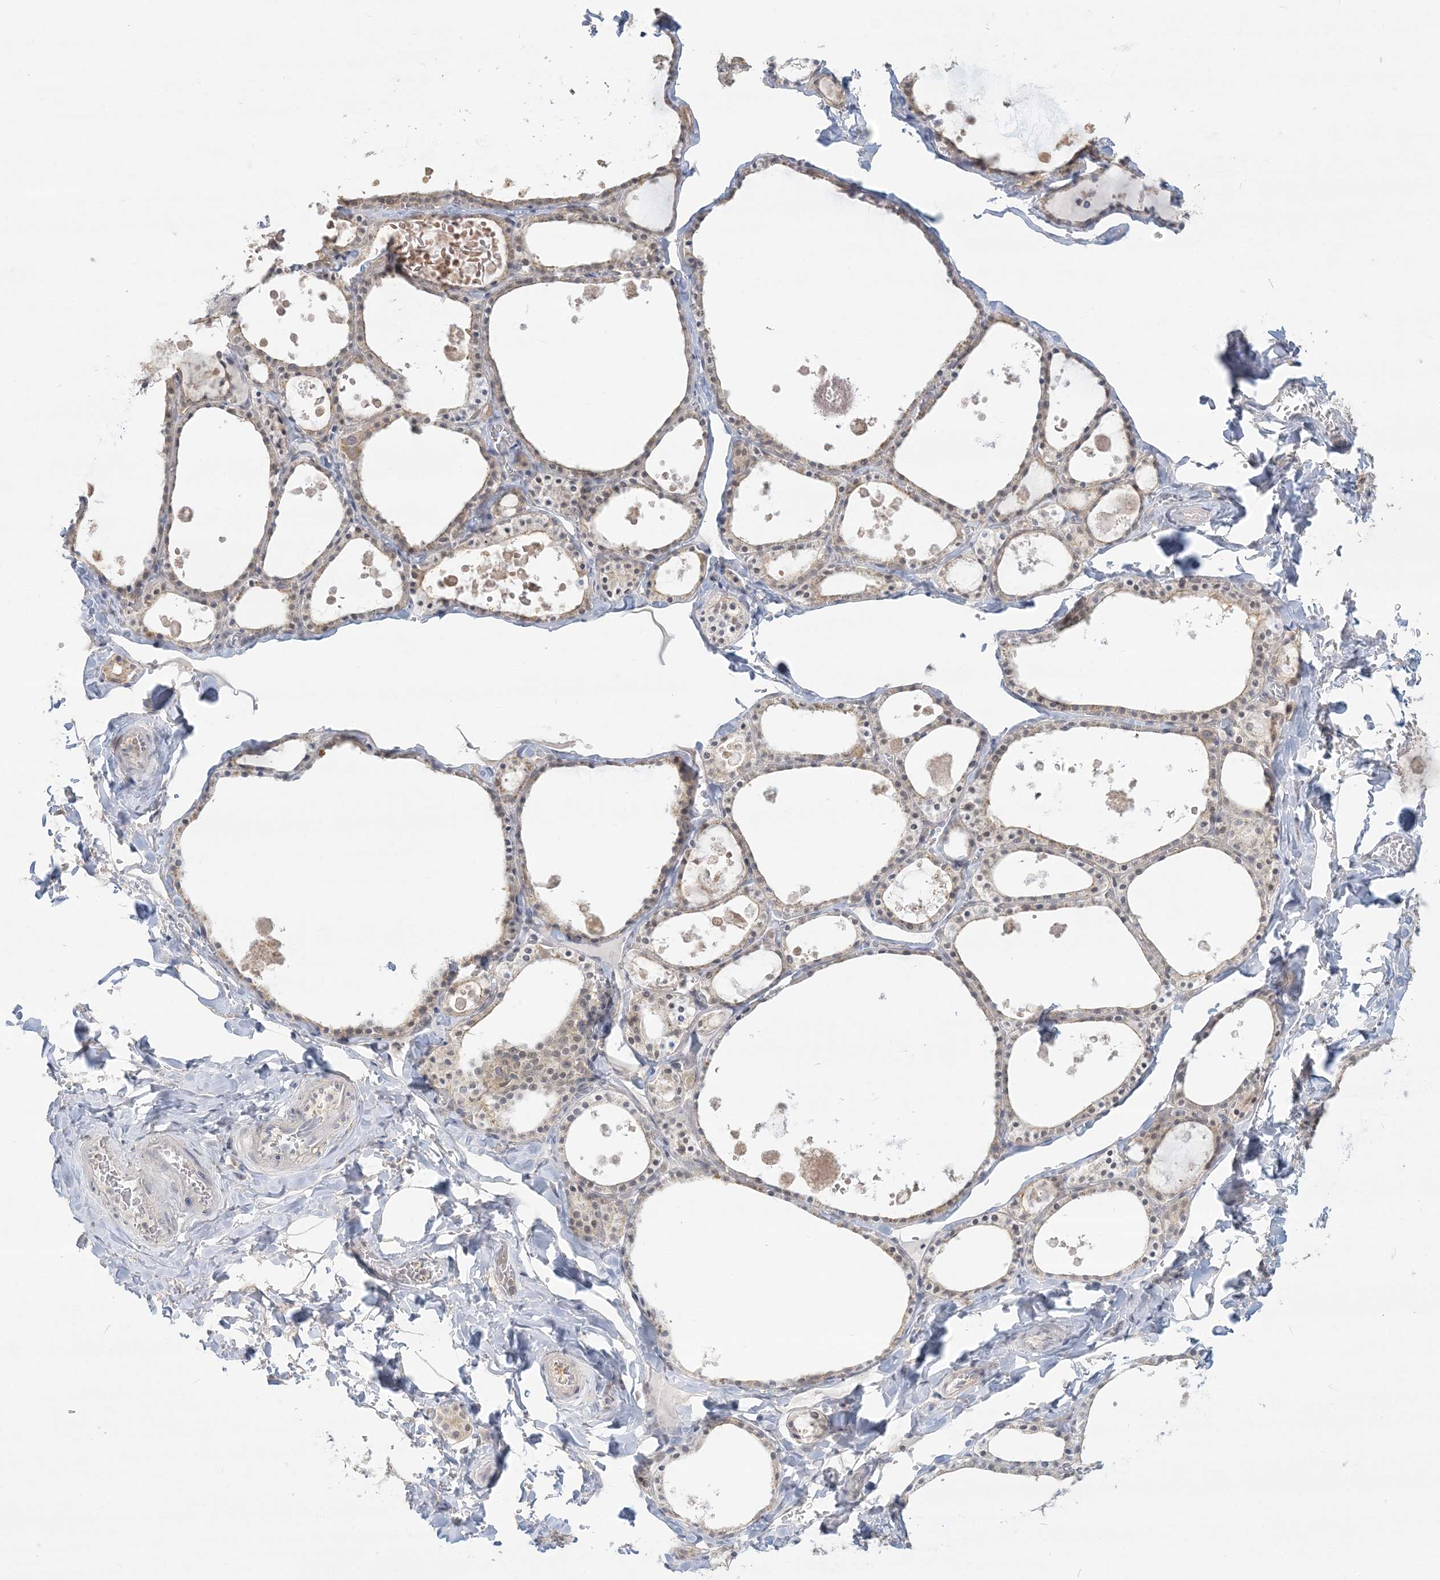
{"staining": {"intensity": "weak", "quantity": ">75%", "location": "cytoplasmic/membranous,nuclear"}, "tissue": "thyroid gland", "cell_type": "Glandular cells", "image_type": "normal", "snomed": [{"axis": "morphology", "description": "Normal tissue, NOS"}, {"axis": "topography", "description": "Thyroid gland"}], "caption": "Normal thyroid gland displays weak cytoplasmic/membranous,nuclear positivity in about >75% of glandular cells, visualized by immunohistochemistry.", "gene": "ANKS1A", "patient": {"sex": "male", "age": 56}}